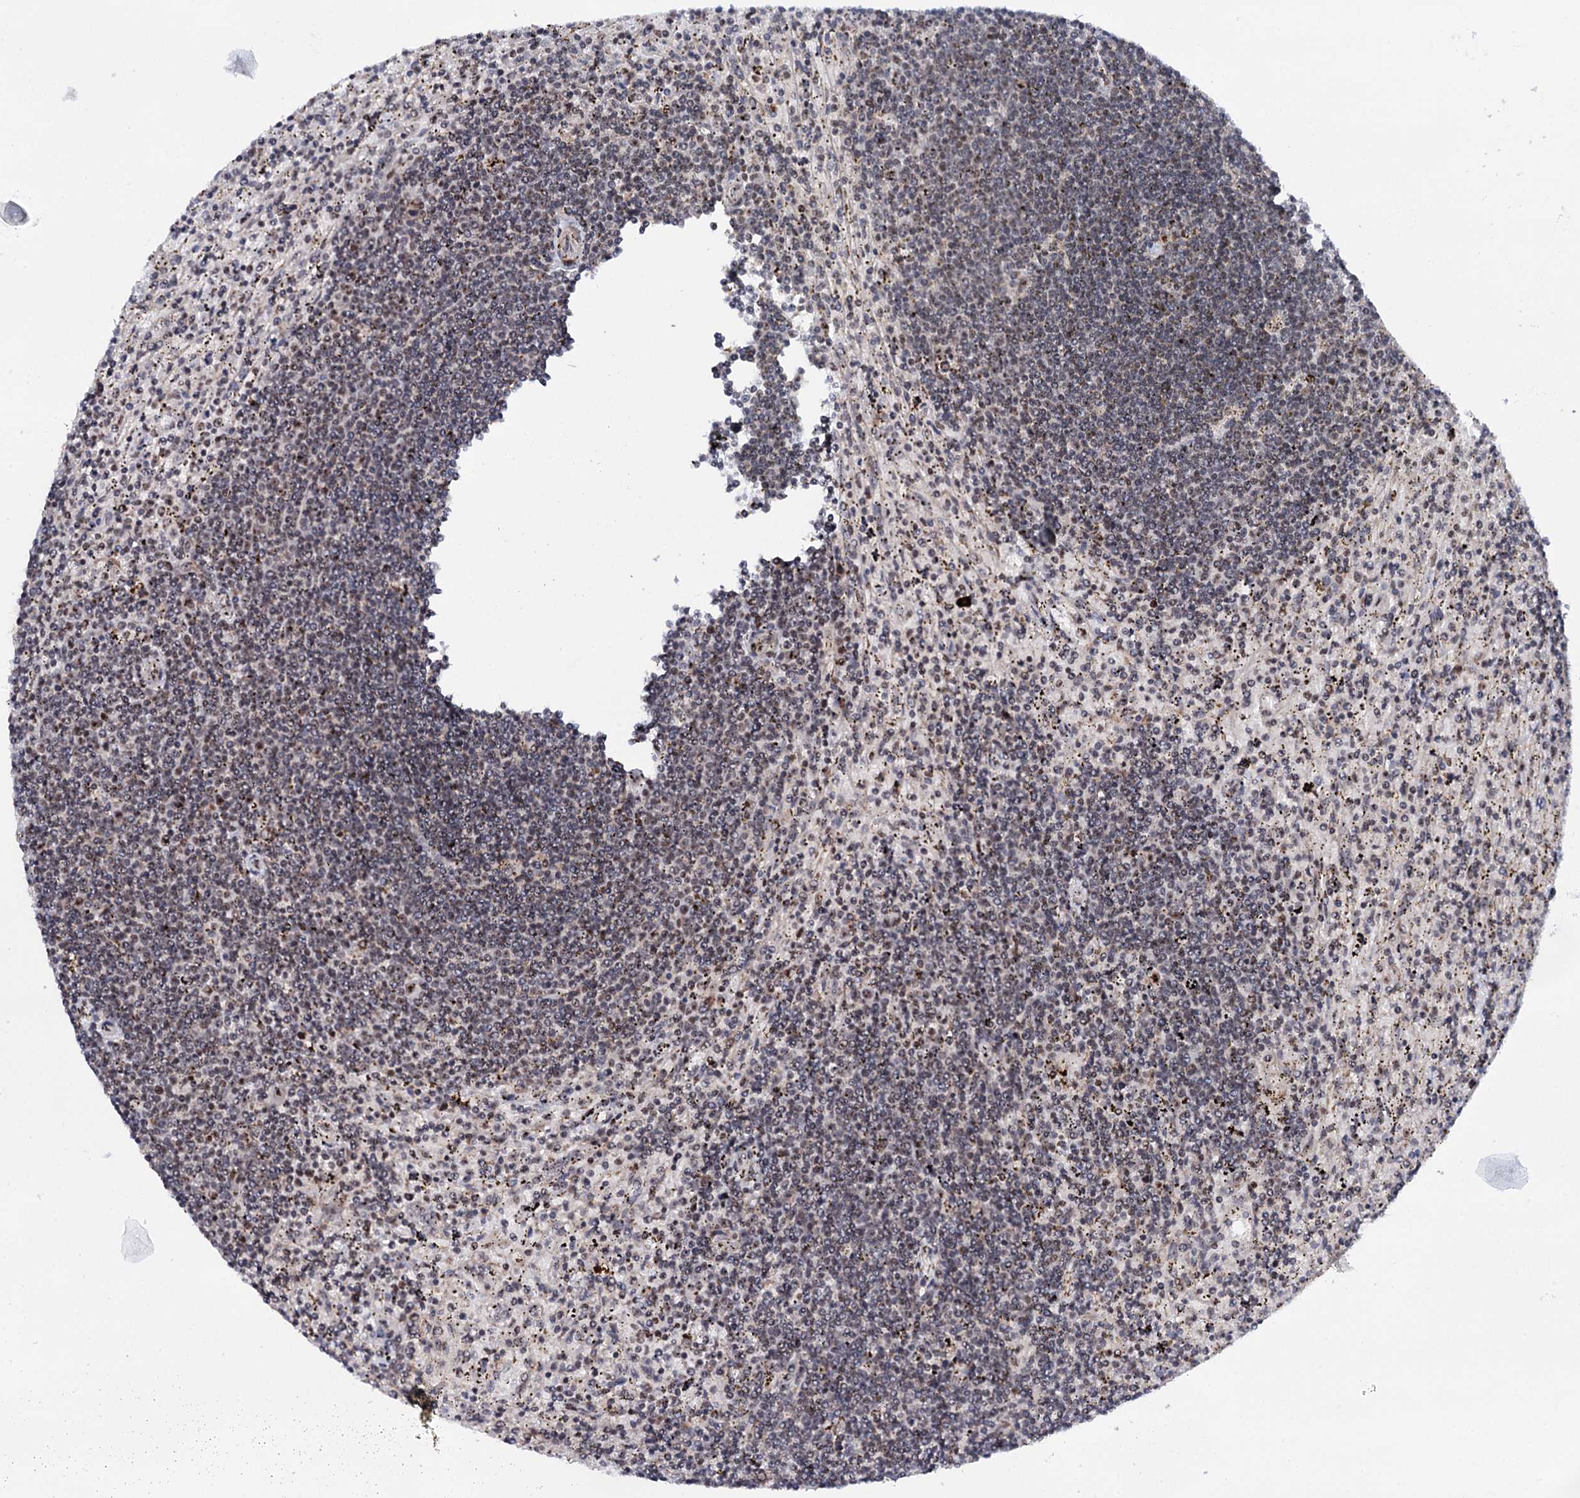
{"staining": {"intensity": "weak", "quantity": "<25%", "location": "nuclear"}, "tissue": "lymphoma", "cell_type": "Tumor cells", "image_type": "cancer", "snomed": [{"axis": "morphology", "description": "Malignant lymphoma, non-Hodgkin's type, Low grade"}, {"axis": "topography", "description": "Spleen"}], "caption": "Immunohistochemistry image of malignant lymphoma, non-Hodgkin's type (low-grade) stained for a protein (brown), which demonstrates no staining in tumor cells. The staining is performed using DAB brown chromogen with nuclei counter-stained in using hematoxylin.", "gene": "BUD13", "patient": {"sex": "male", "age": 76}}